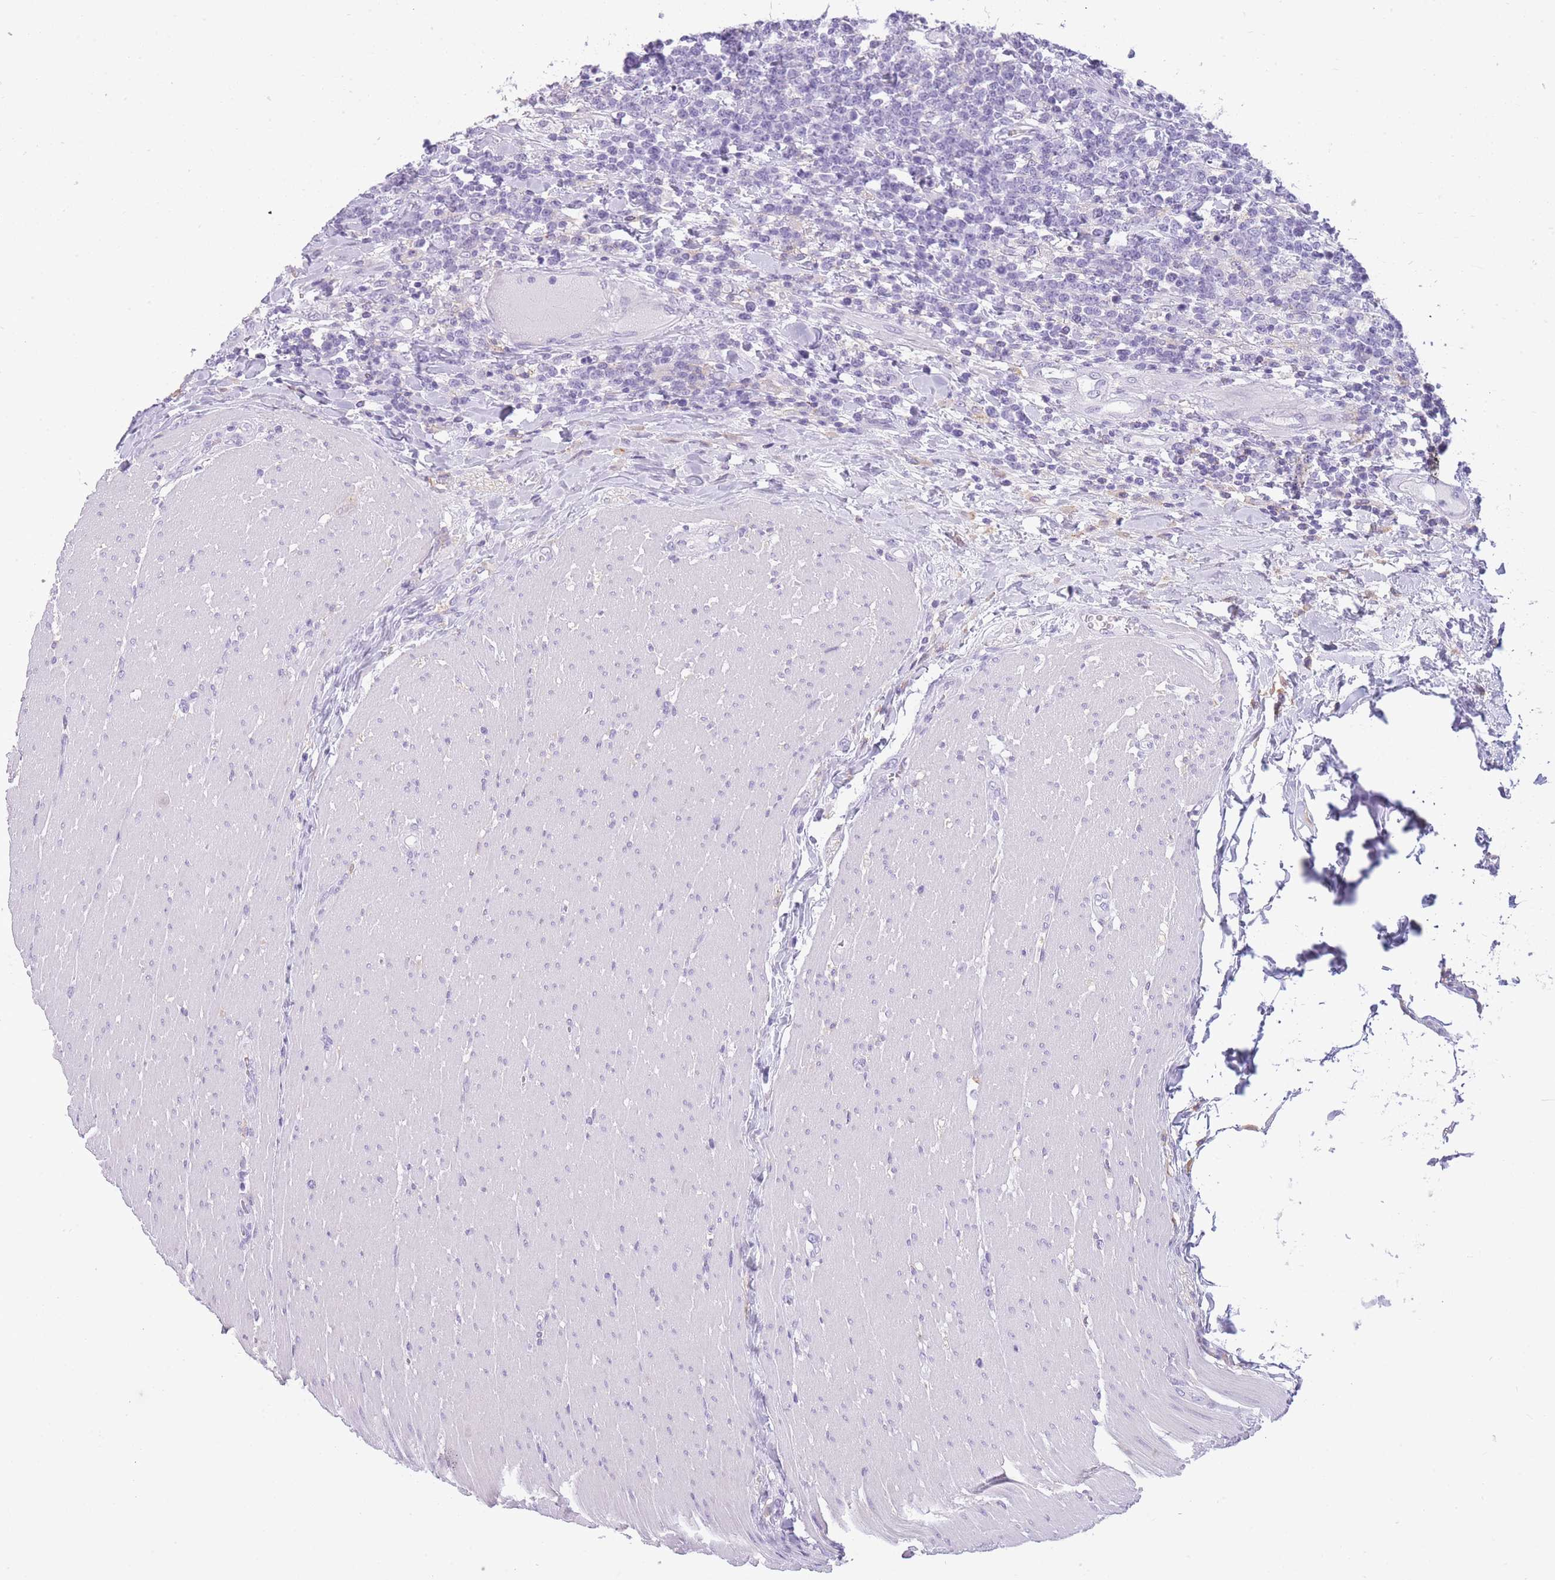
{"staining": {"intensity": "negative", "quantity": "none", "location": "none"}, "tissue": "lymphoma", "cell_type": "Tumor cells", "image_type": "cancer", "snomed": [{"axis": "morphology", "description": "Malignant lymphoma, non-Hodgkin's type, High grade"}, {"axis": "topography", "description": "Small intestine"}], "caption": "The histopathology image exhibits no staining of tumor cells in lymphoma.", "gene": "RADX", "patient": {"sex": "male", "age": 8}}